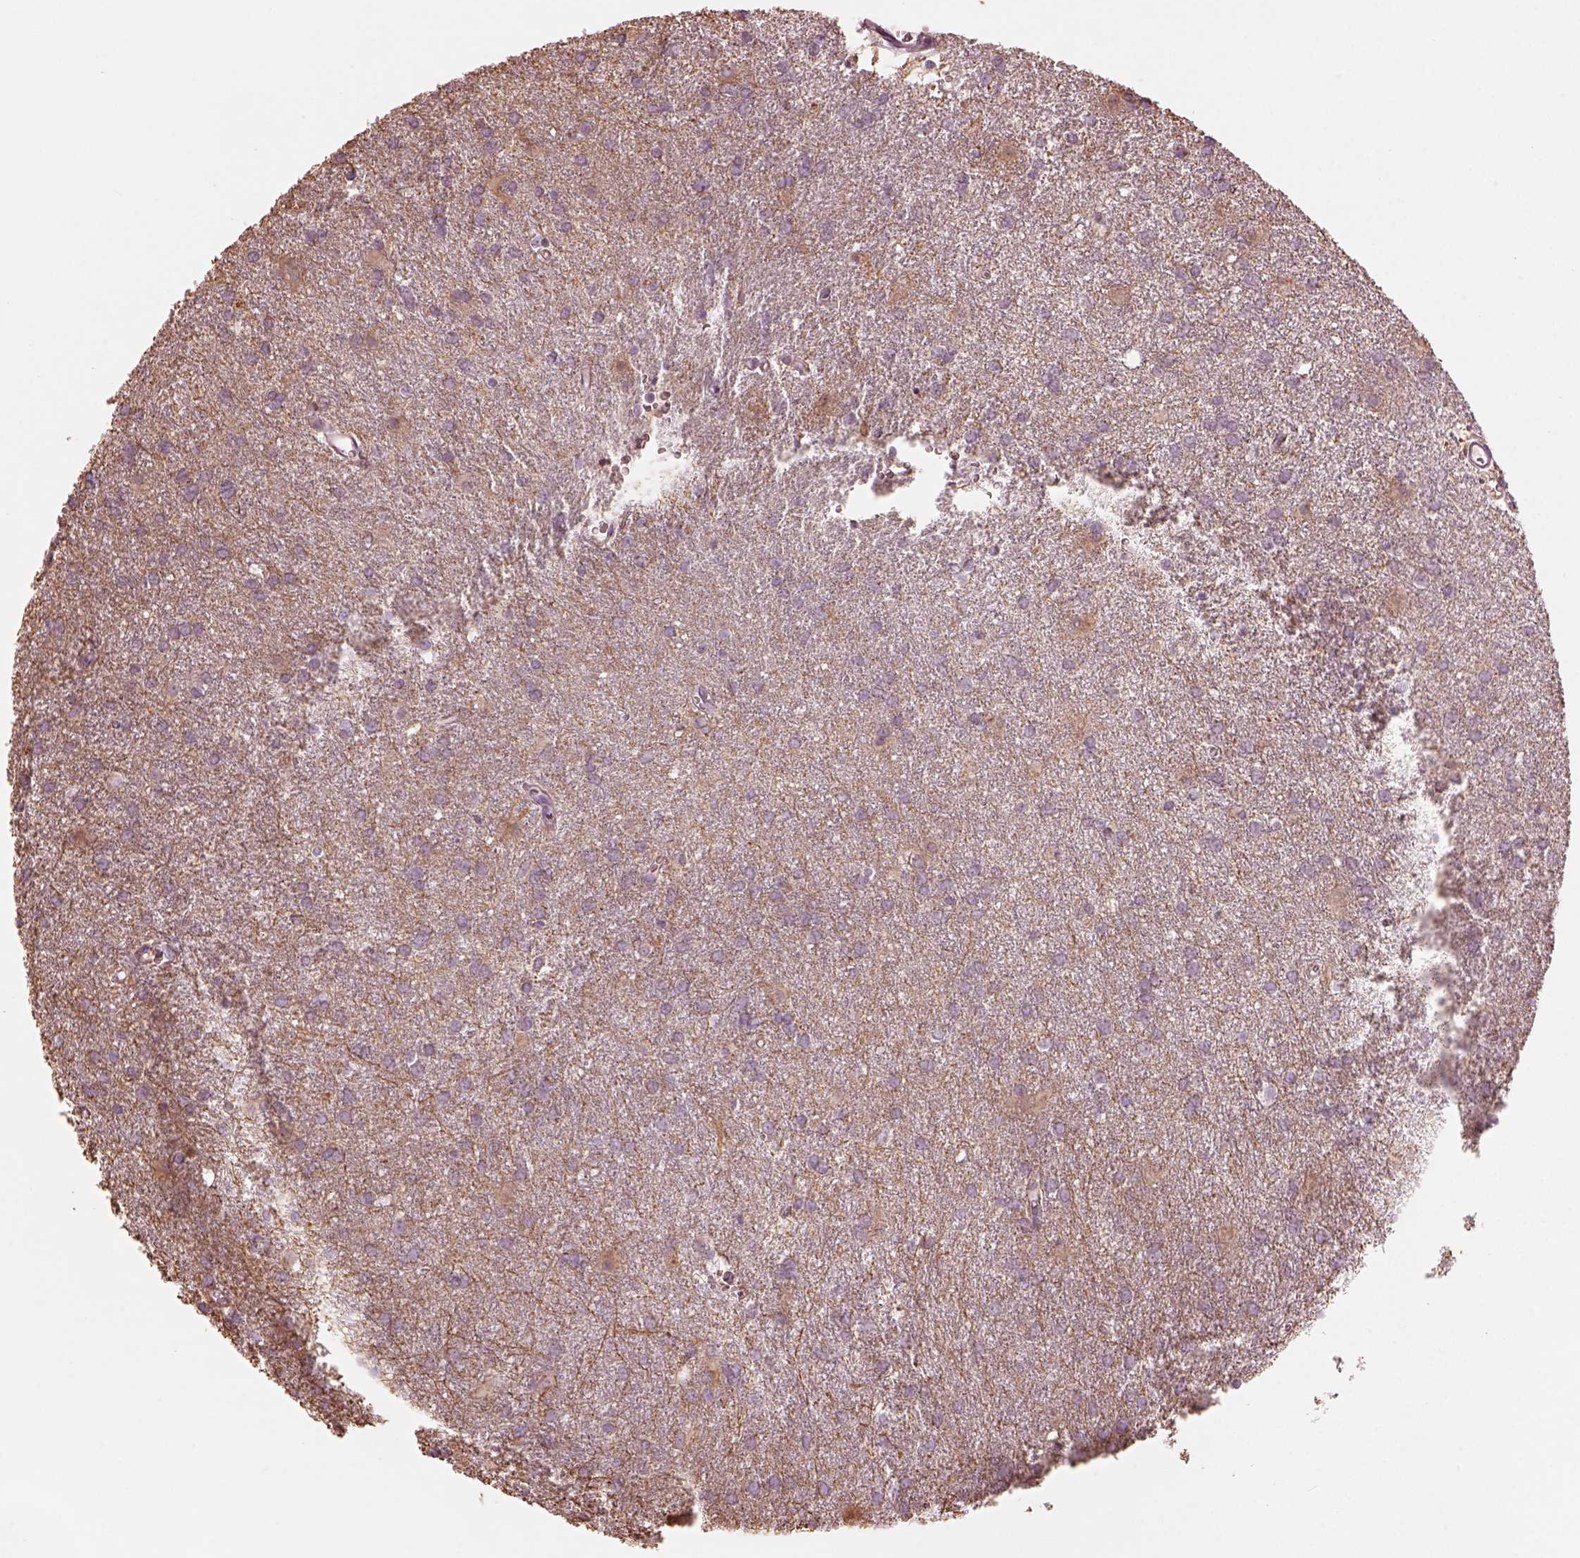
{"staining": {"intensity": "negative", "quantity": "none", "location": "none"}, "tissue": "glioma", "cell_type": "Tumor cells", "image_type": "cancer", "snomed": [{"axis": "morphology", "description": "Glioma, malignant, Low grade"}, {"axis": "topography", "description": "Brain"}], "caption": "The photomicrograph displays no staining of tumor cells in malignant glioma (low-grade).", "gene": "MIA", "patient": {"sex": "male", "age": 58}}